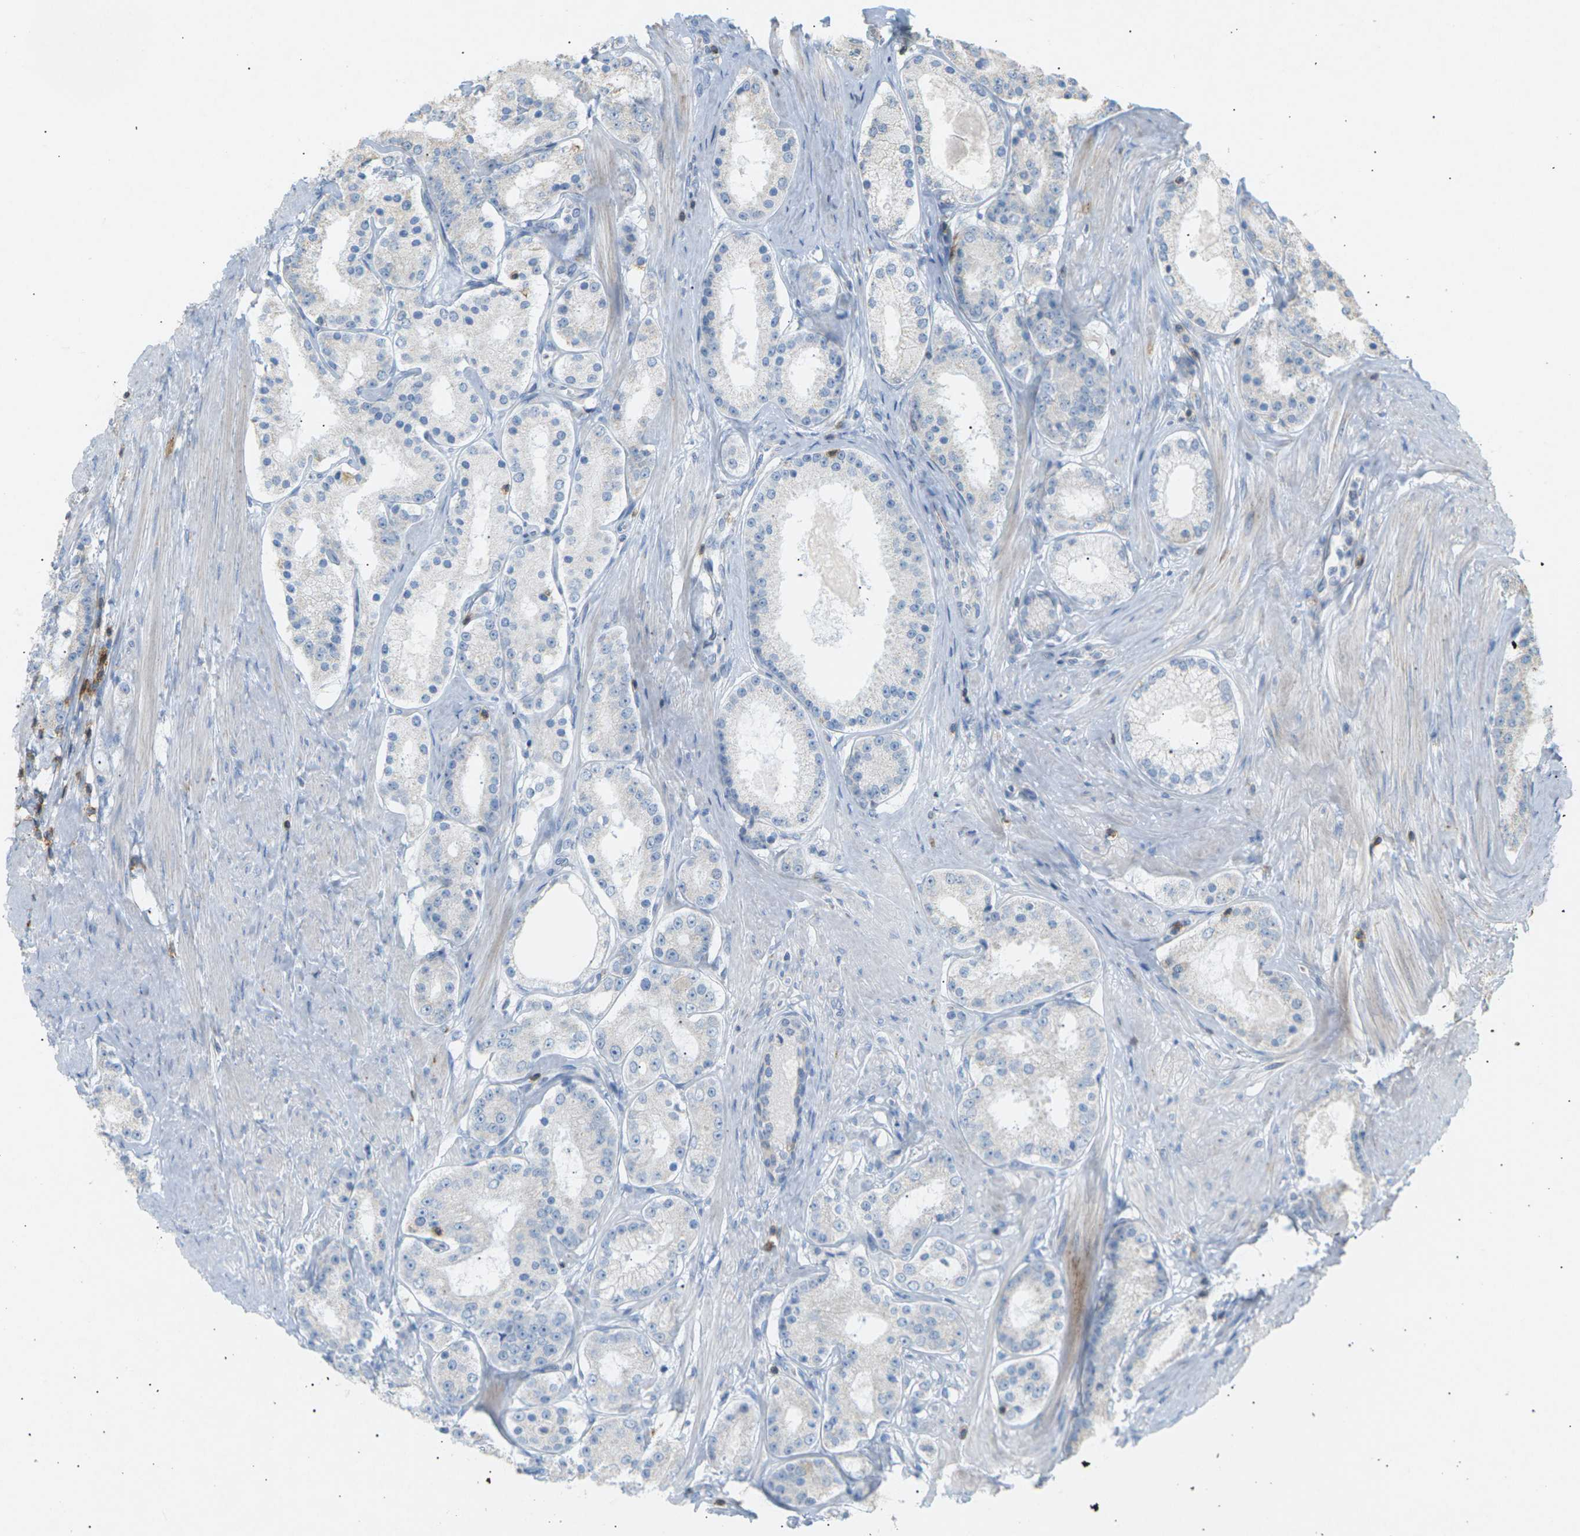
{"staining": {"intensity": "negative", "quantity": "none", "location": "none"}, "tissue": "prostate cancer", "cell_type": "Tumor cells", "image_type": "cancer", "snomed": [{"axis": "morphology", "description": "Adenocarcinoma, Low grade"}, {"axis": "topography", "description": "Prostate"}], "caption": "Immunohistochemical staining of human low-grade adenocarcinoma (prostate) demonstrates no significant expression in tumor cells.", "gene": "LIME1", "patient": {"sex": "male", "age": 63}}